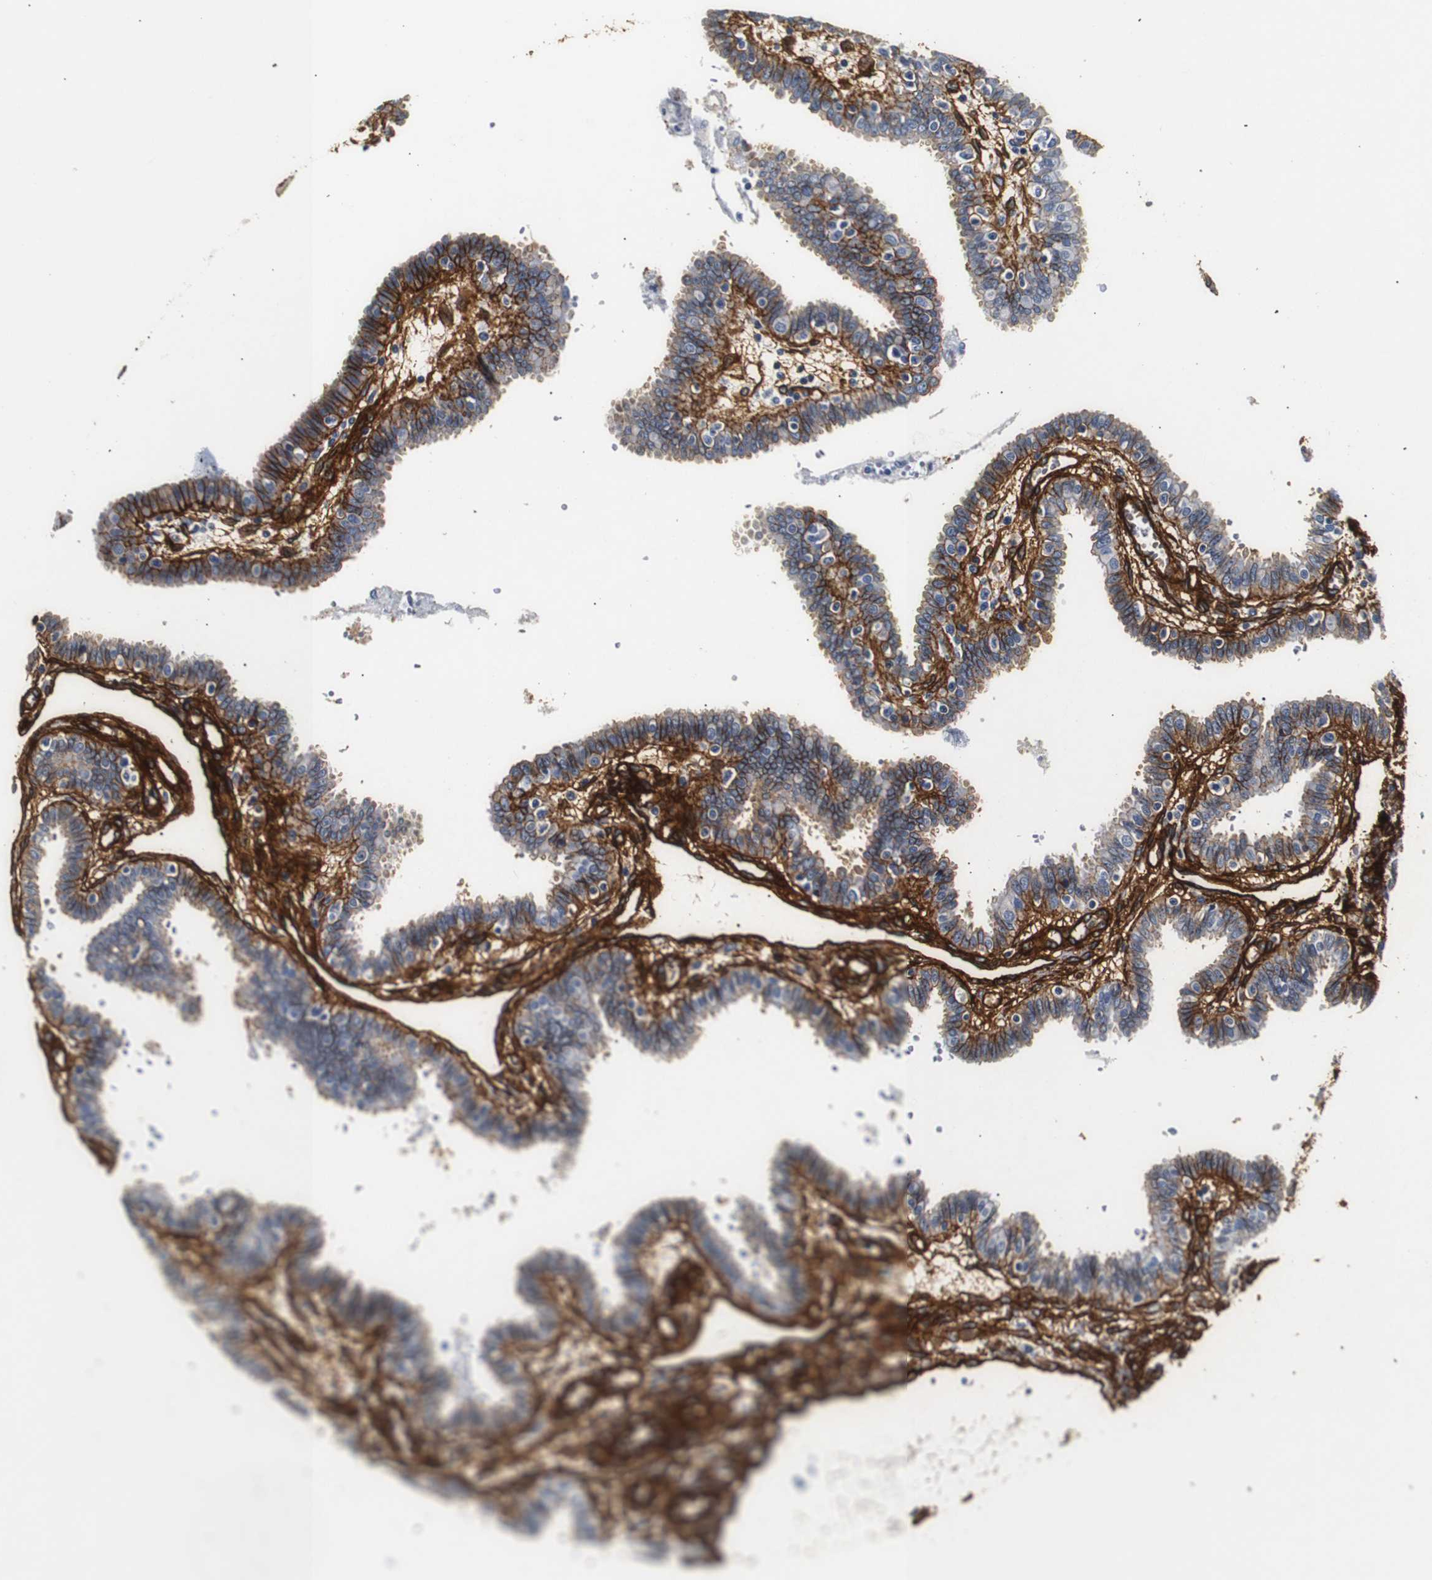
{"staining": {"intensity": "moderate", "quantity": "25%-75%", "location": "cytoplasmic/membranous"}, "tissue": "fallopian tube", "cell_type": "Glandular cells", "image_type": "normal", "snomed": [{"axis": "morphology", "description": "Normal tissue, NOS"}, {"axis": "topography", "description": "Fallopian tube"}], "caption": "IHC (DAB (3,3'-diaminobenzidine)) staining of normal human fallopian tube demonstrates moderate cytoplasmic/membranous protein staining in about 25%-75% of glandular cells.", "gene": "CAV2", "patient": {"sex": "female", "age": 32}}